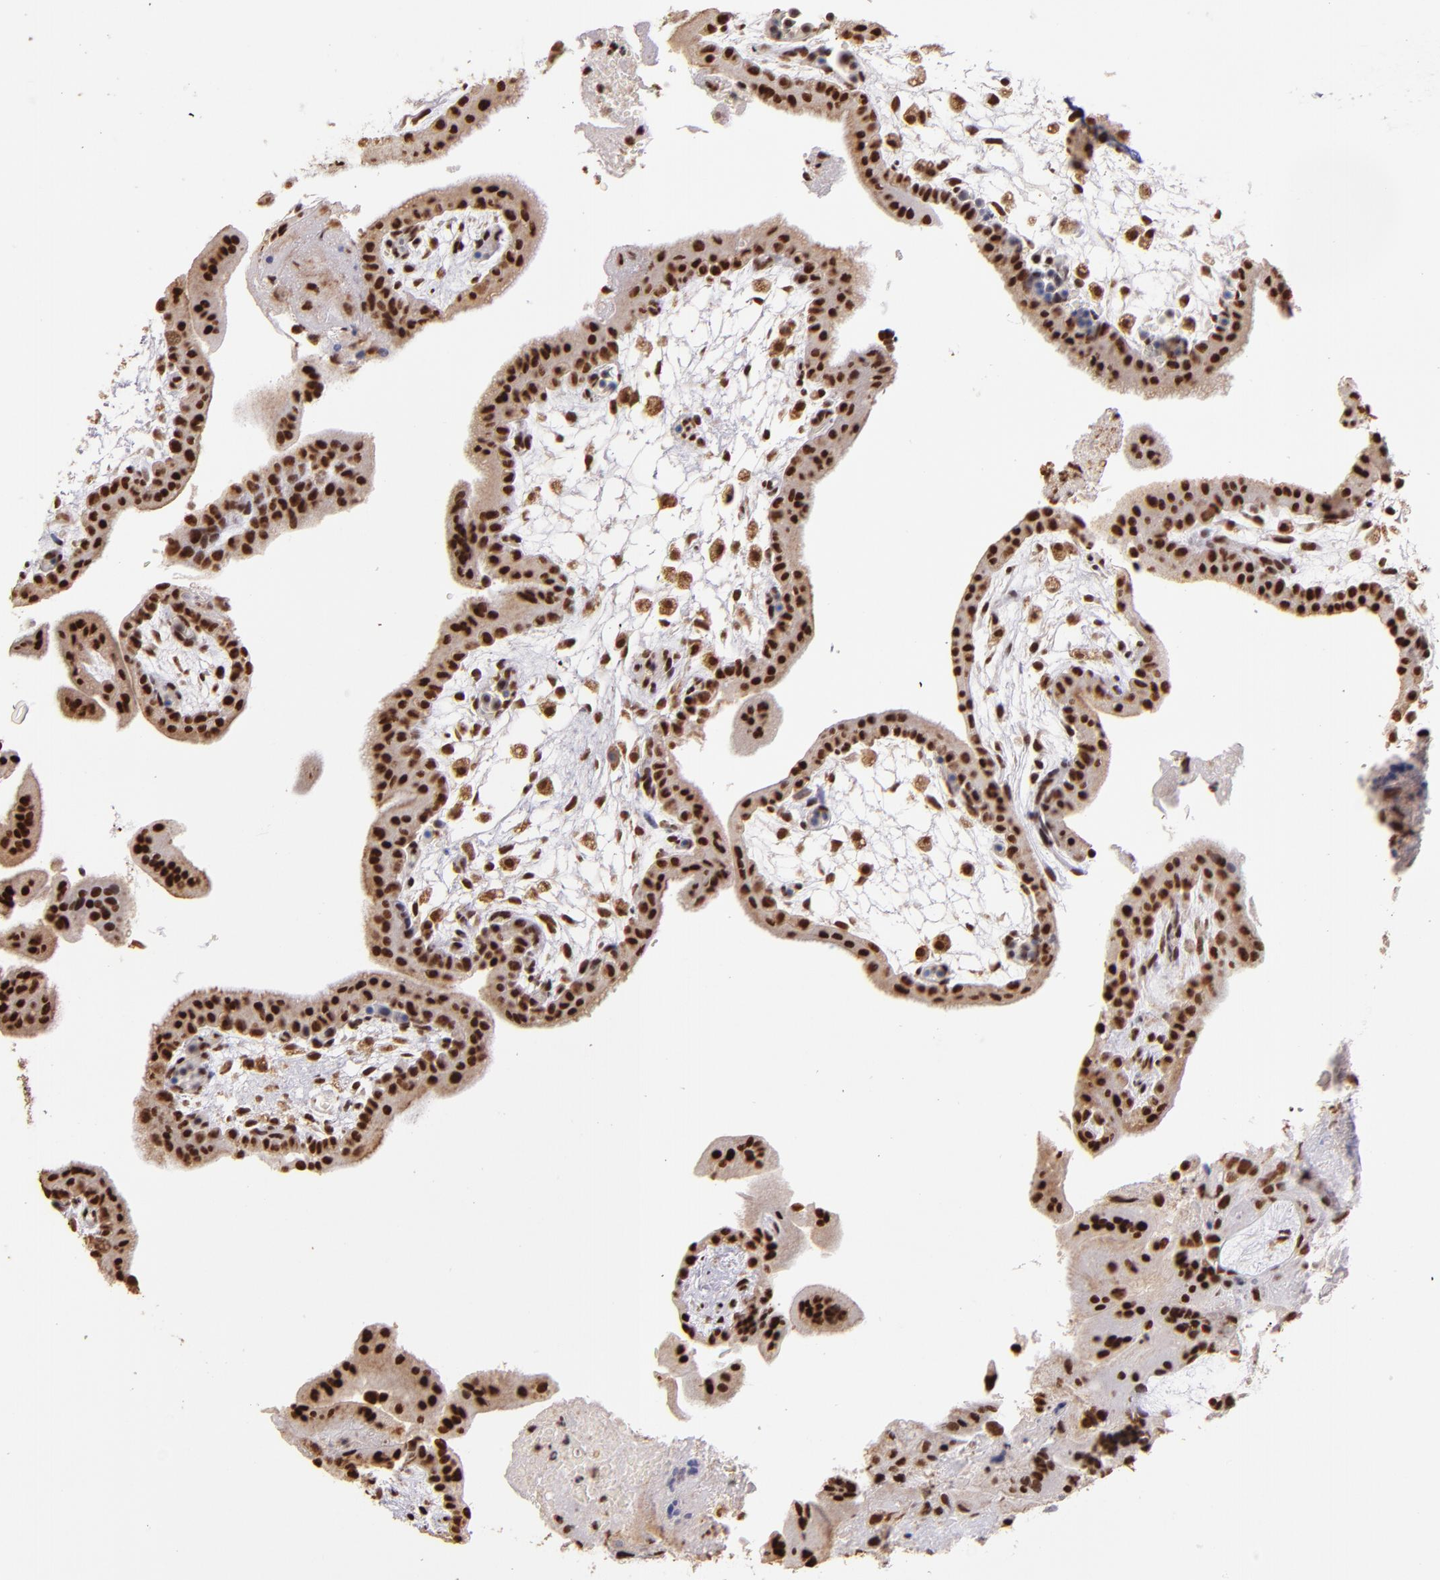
{"staining": {"intensity": "strong", "quantity": ">75%", "location": "nuclear"}, "tissue": "placenta", "cell_type": "Decidual cells", "image_type": "normal", "snomed": [{"axis": "morphology", "description": "Normal tissue, NOS"}, {"axis": "topography", "description": "Placenta"}], "caption": "IHC (DAB (3,3'-diaminobenzidine)) staining of benign placenta shows strong nuclear protein staining in about >75% of decidual cells. The staining was performed using DAB to visualize the protein expression in brown, while the nuclei were stained in blue with hematoxylin (Magnification: 20x).", "gene": "SP1", "patient": {"sex": "female", "age": 35}}